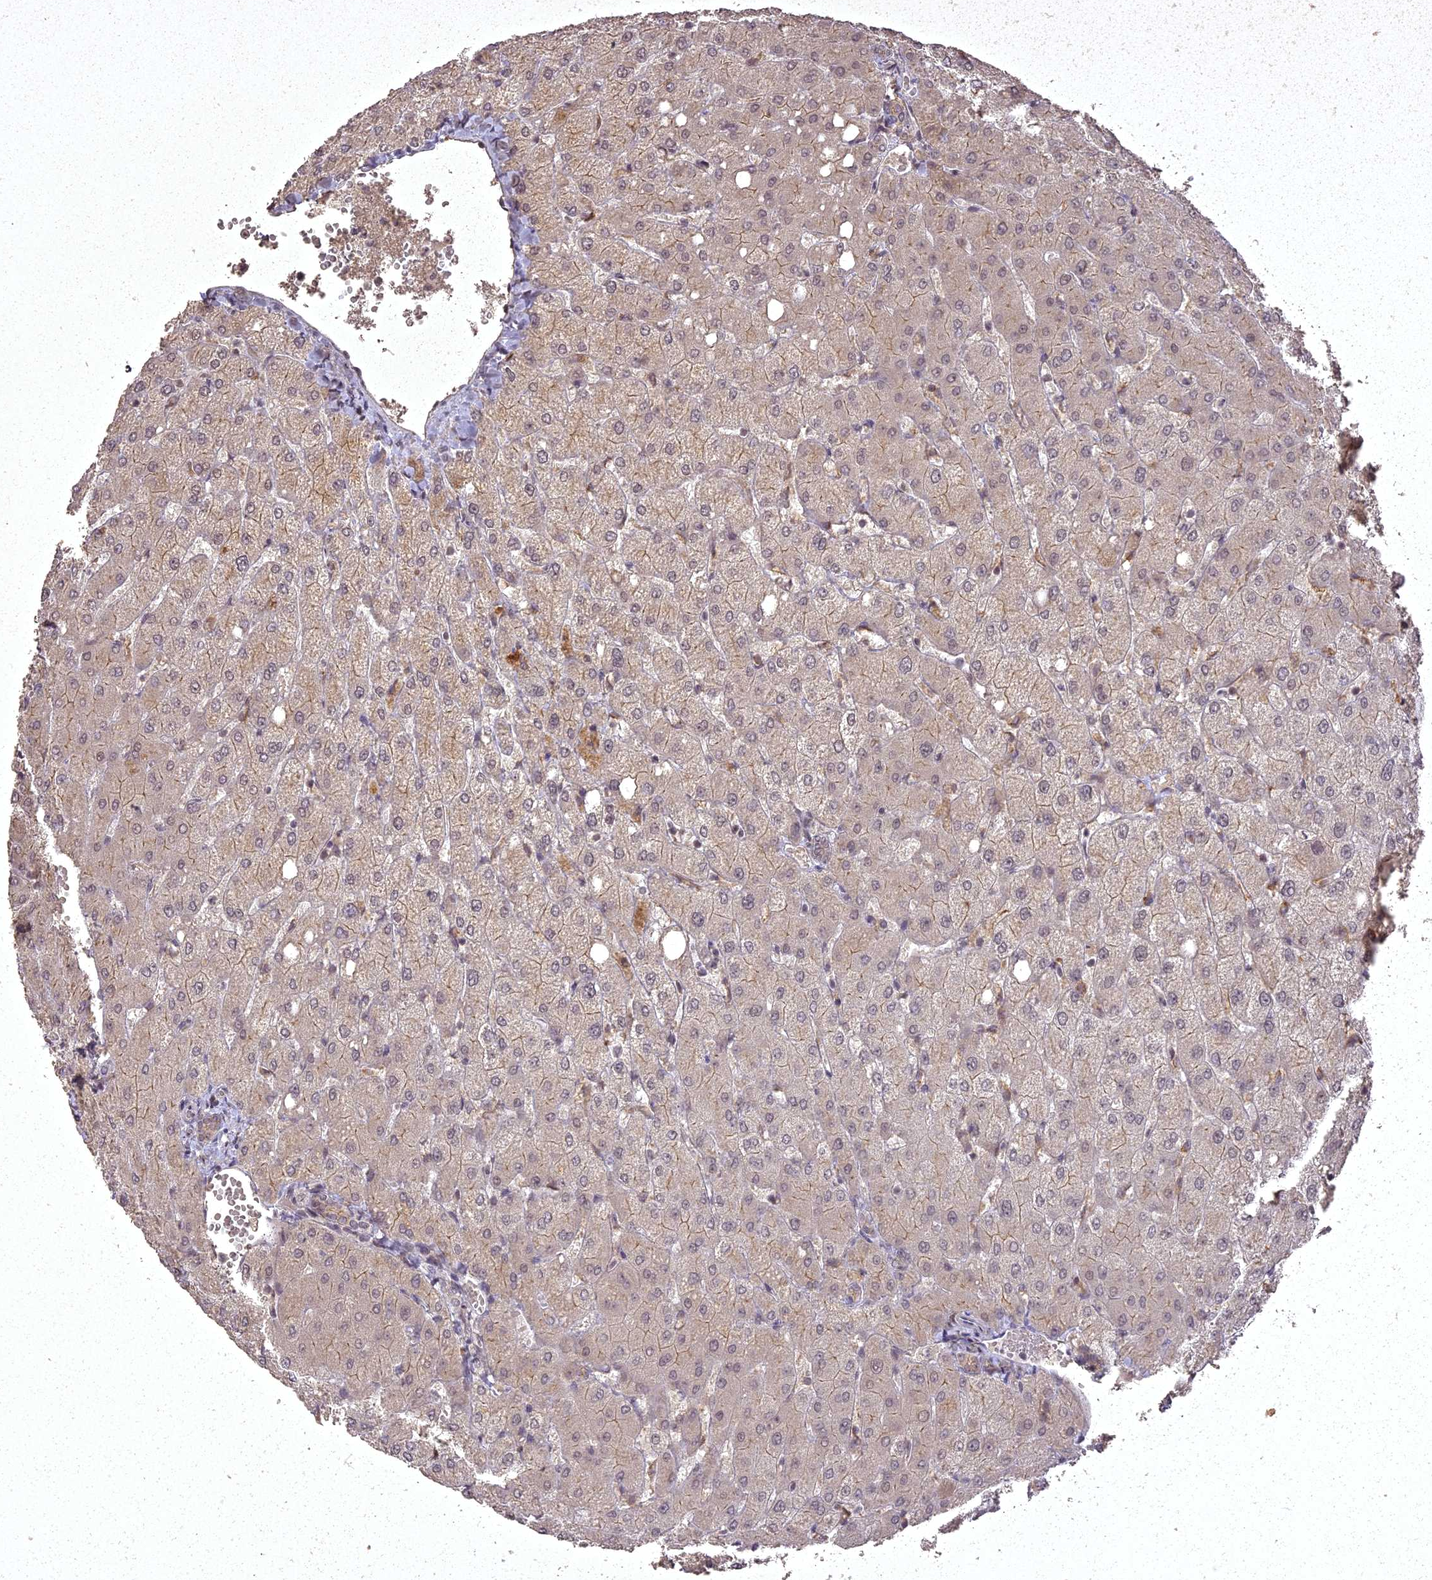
{"staining": {"intensity": "weak", "quantity": "<25%", "location": "cytoplasmic/membranous"}, "tissue": "liver", "cell_type": "Cholangiocytes", "image_type": "normal", "snomed": [{"axis": "morphology", "description": "Normal tissue, NOS"}, {"axis": "topography", "description": "Liver"}], "caption": "IHC of normal human liver exhibits no positivity in cholangiocytes. The staining is performed using DAB (3,3'-diaminobenzidine) brown chromogen with nuclei counter-stained in using hematoxylin.", "gene": "ING5", "patient": {"sex": "female", "age": 54}}